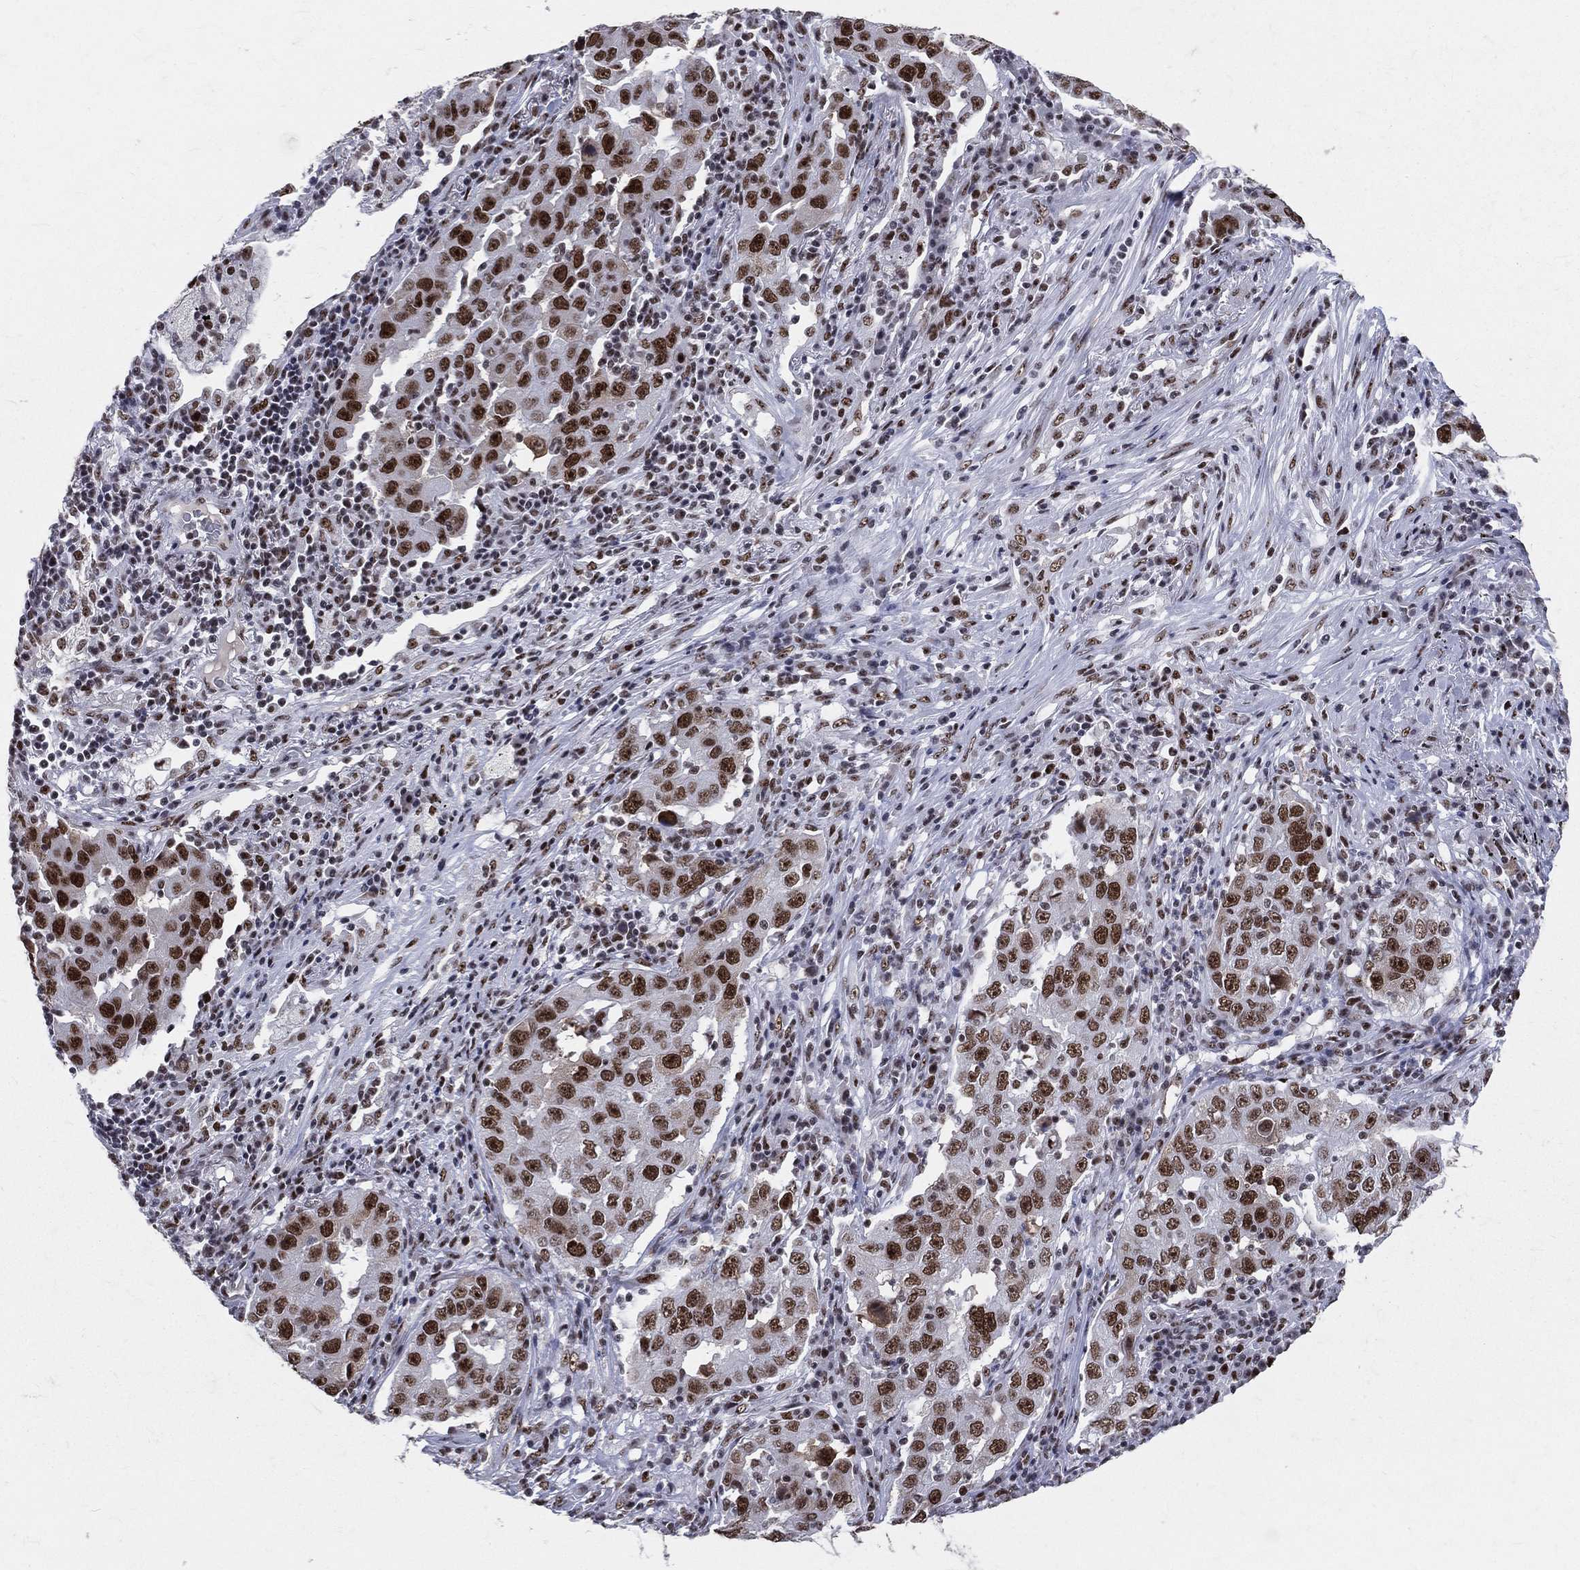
{"staining": {"intensity": "strong", "quantity": ">75%", "location": "nuclear"}, "tissue": "lung cancer", "cell_type": "Tumor cells", "image_type": "cancer", "snomed": [{"axis": "morphology", "description": "Adenocarcinoma, NOS"}, {"axis": "topography", "description": "Lung"}], "caption": "Lung adenocarcinoma stained with a protein marker exhibits strong staining in tumor cells.", "gene": "CDK7", "patient": {"sex": "male", "age": 73}}